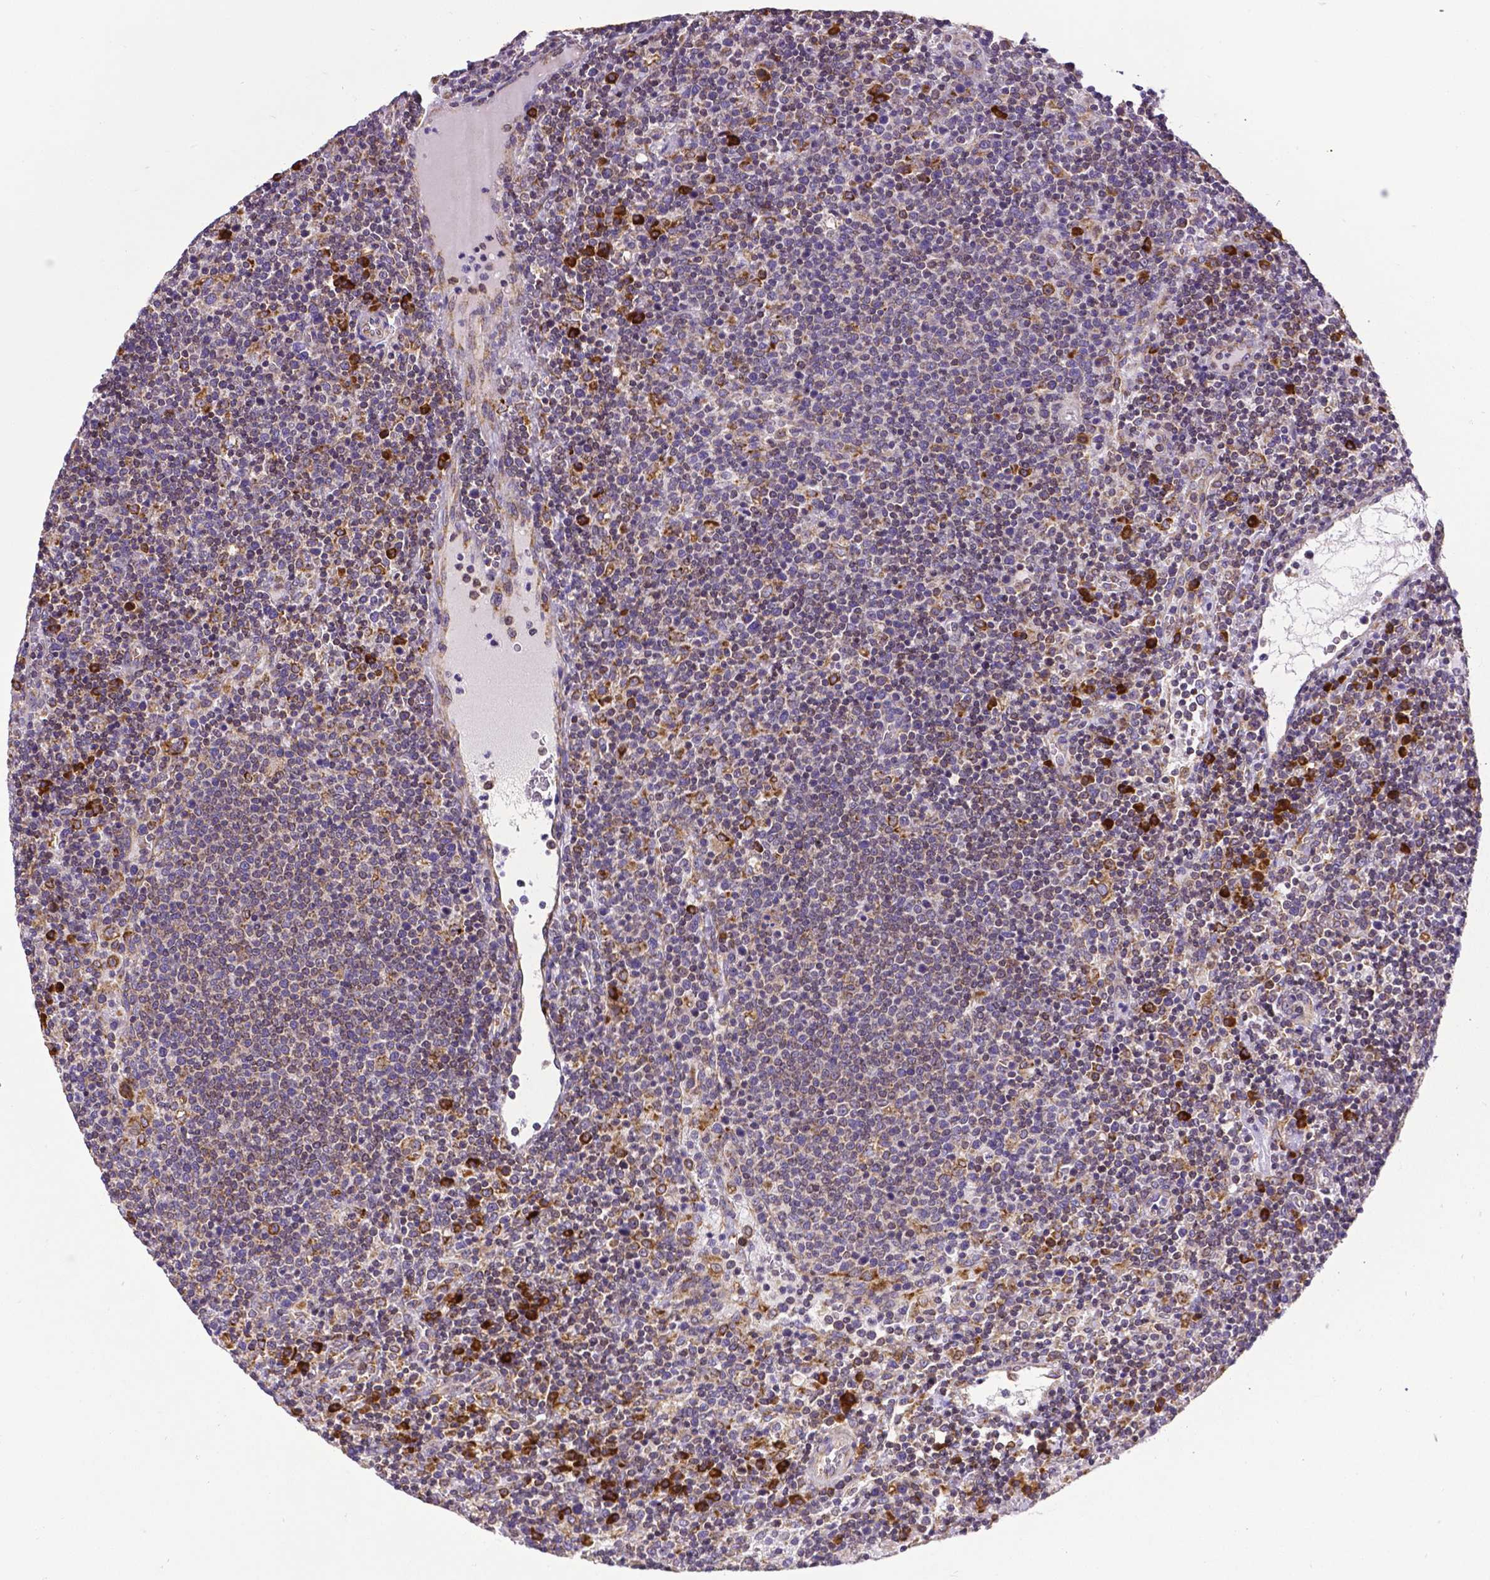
{"staining": {"intensity": "weak", "quantity": "<25%", "location": "cytoplasmic/membranous"}, "tissue": "lymphoma", "cell_type": "Tumor cells", "image_type": "cancer", "snomed": [{"axis": "morphology", "description": "Malignant lymphoma, non-Hodgkin's type, High grade"}, {"axis": "topography", "description": "Lymph node"}], "caption": "The image reveals no staining of tumor cells in lymphoma. (DAB immunohistochemistry (IHC) with hematoxylin counter stain).", "gene": "MTDH", "patient": {"sex": "male", "age": 61}}